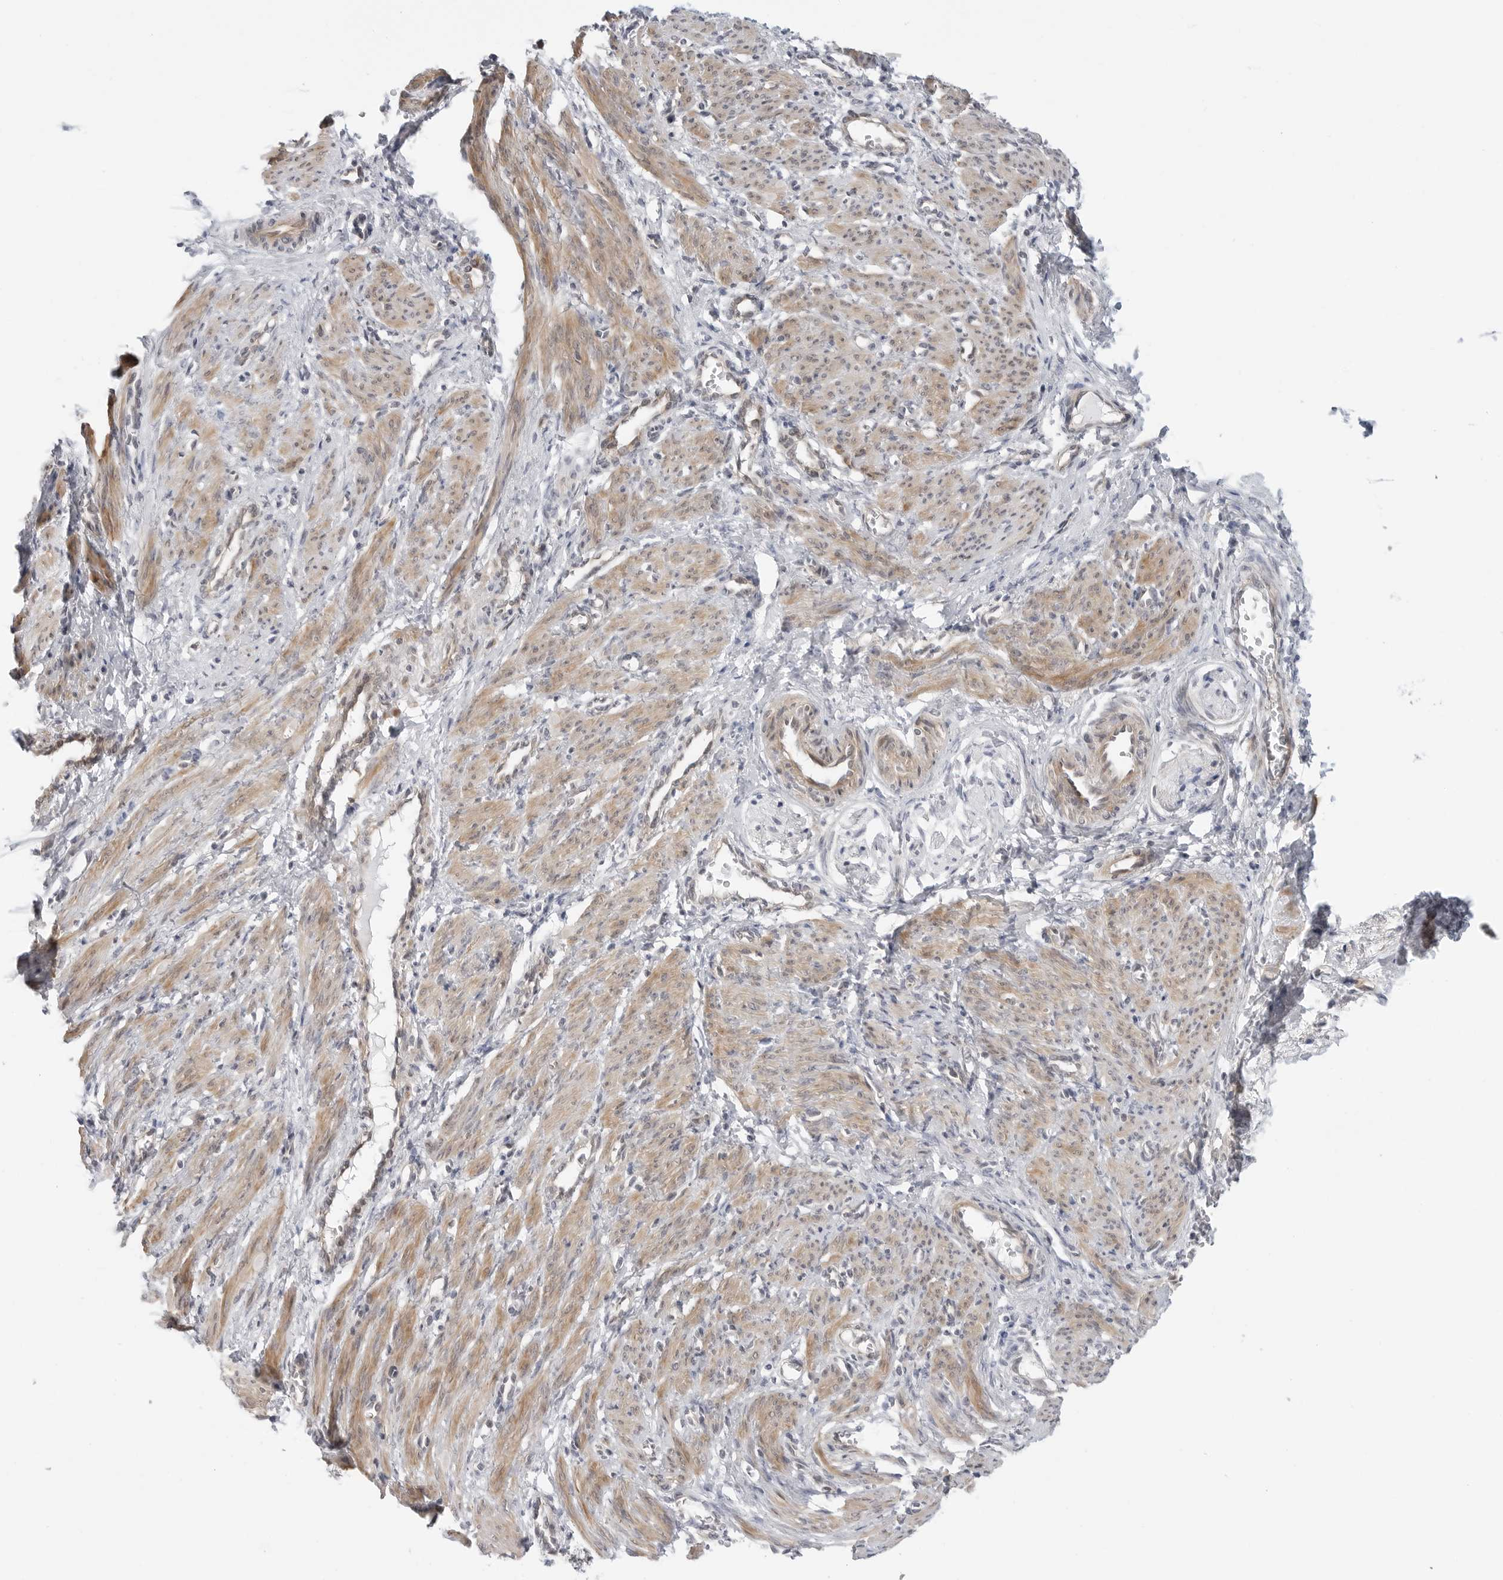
{"staining": {"intensity": "moderate", "quantity": ">75%", "location": "cytoplasmic/membranous"}, "tissue": "smooth muscle", "cell_type": "Smooth muscle cells", "image_type": "normal", "snomed": [{"axis": "morphology", "description": "Normal tissue, NOS"}, {"axis": "topography", "description": "Endometrium"}], "caption": "Immunohistochemistry micrograph of unremarkable smooth muscle: smooth muscle stained using immunohistochemistry reveals medium levels of moderate protein expression localized specifically in the cytoplasmic/membranous of smooth muscle cells, appearing as a cytoplasmic/membranous brown color.", "gene": "STXBP3", "patient": {"sex": "female", "age": 33}}